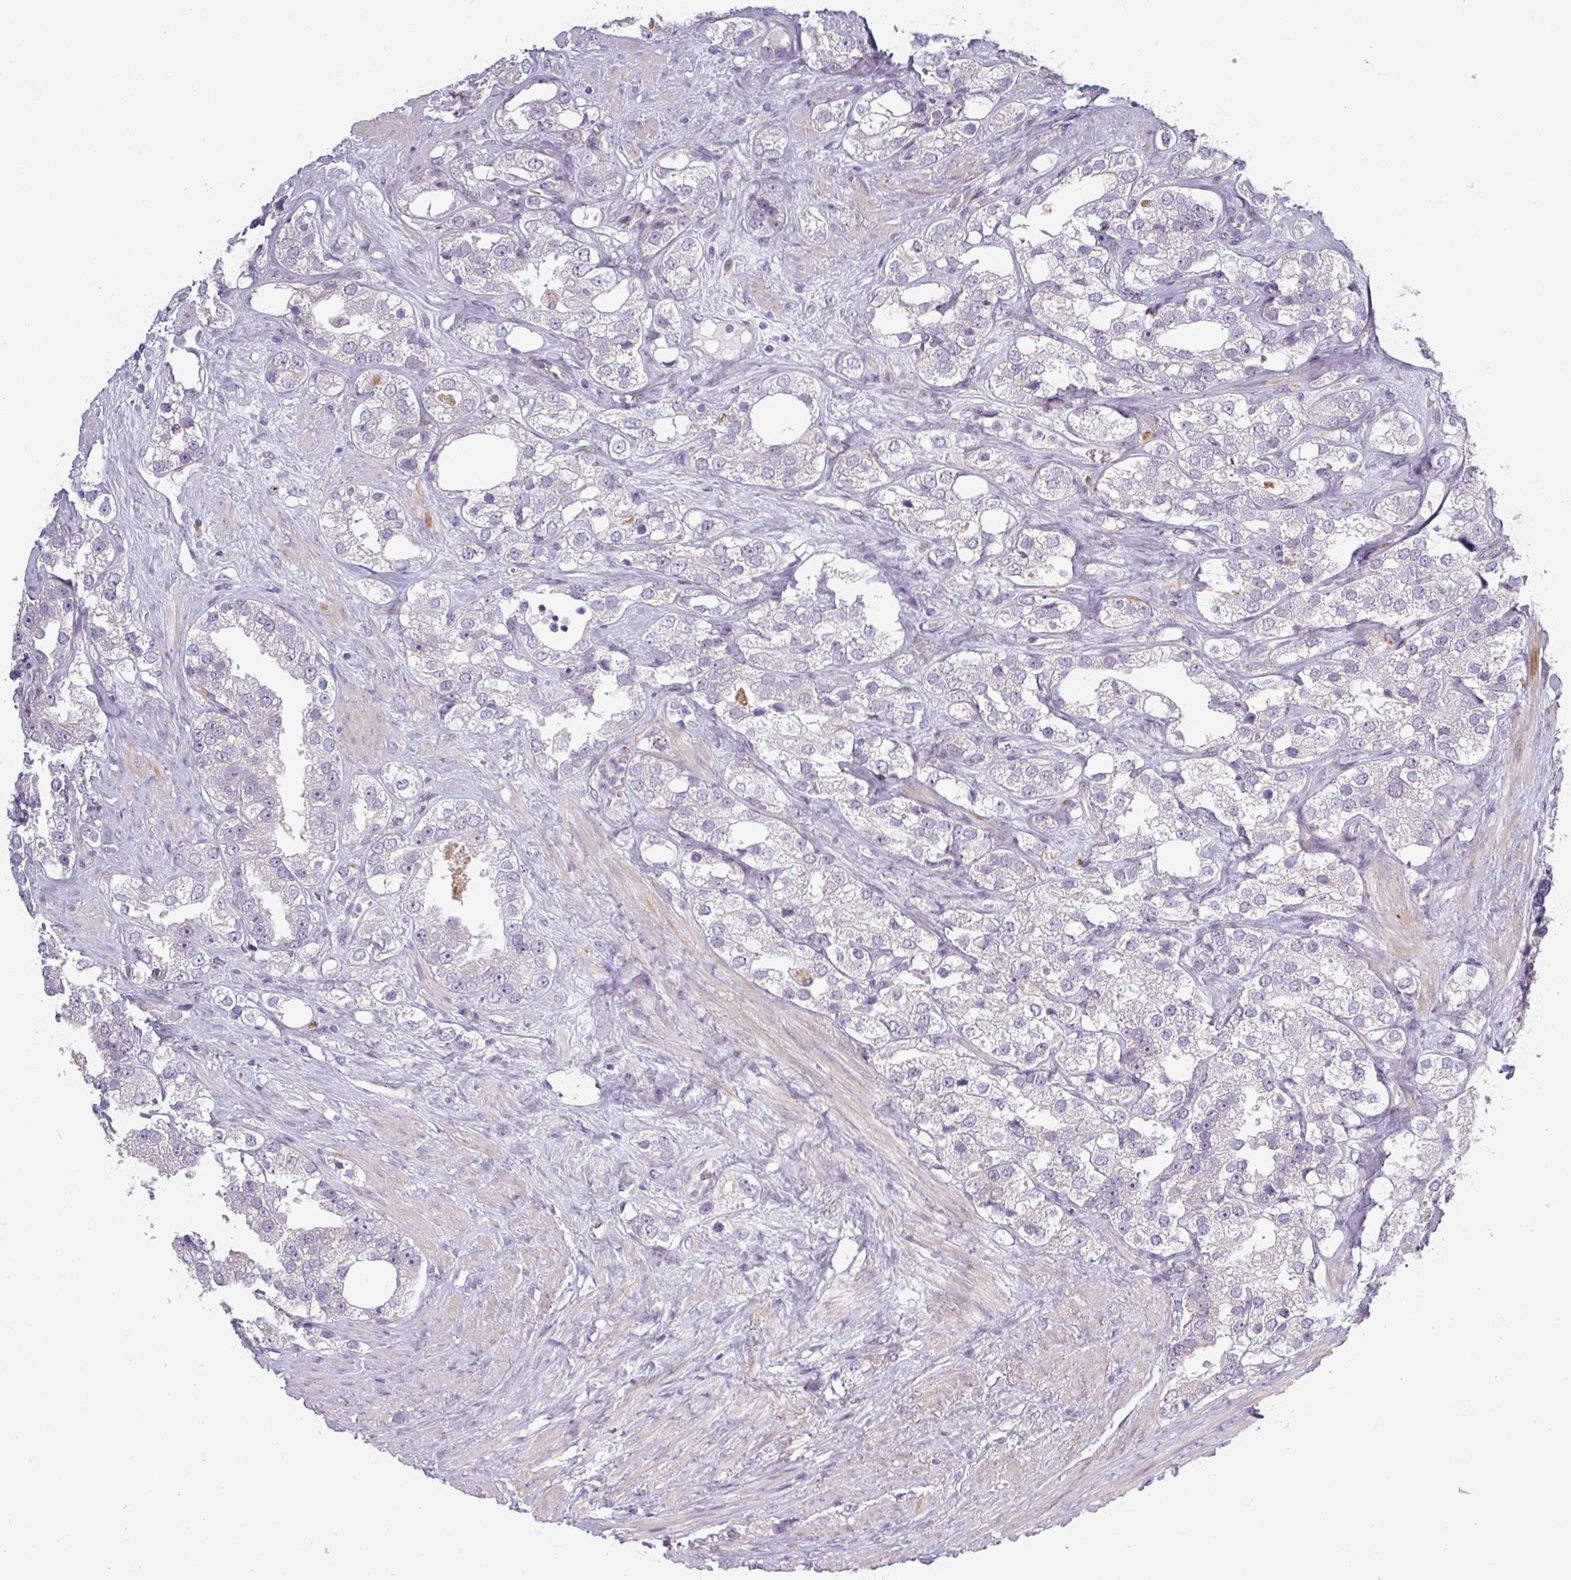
{"staining": {"intensity": "negative", "quantity": "none", "location": "none"}, "tissue": "prostate cancer", "cell_type": "Tumor cells", "image_type": "cancer", "snomed": [{"axis": "morphology", "description": "Adenocarcinoma, NOS"}, {"axis": "topography", "description": "Prostate"}], "caption": "Human prostate cancer stained for a protein using immunohistochemistry (IHC) shows no positivity in tumor cells.", "gene": "C2orf16", "patient": {"sex": "male", "age": 79}}